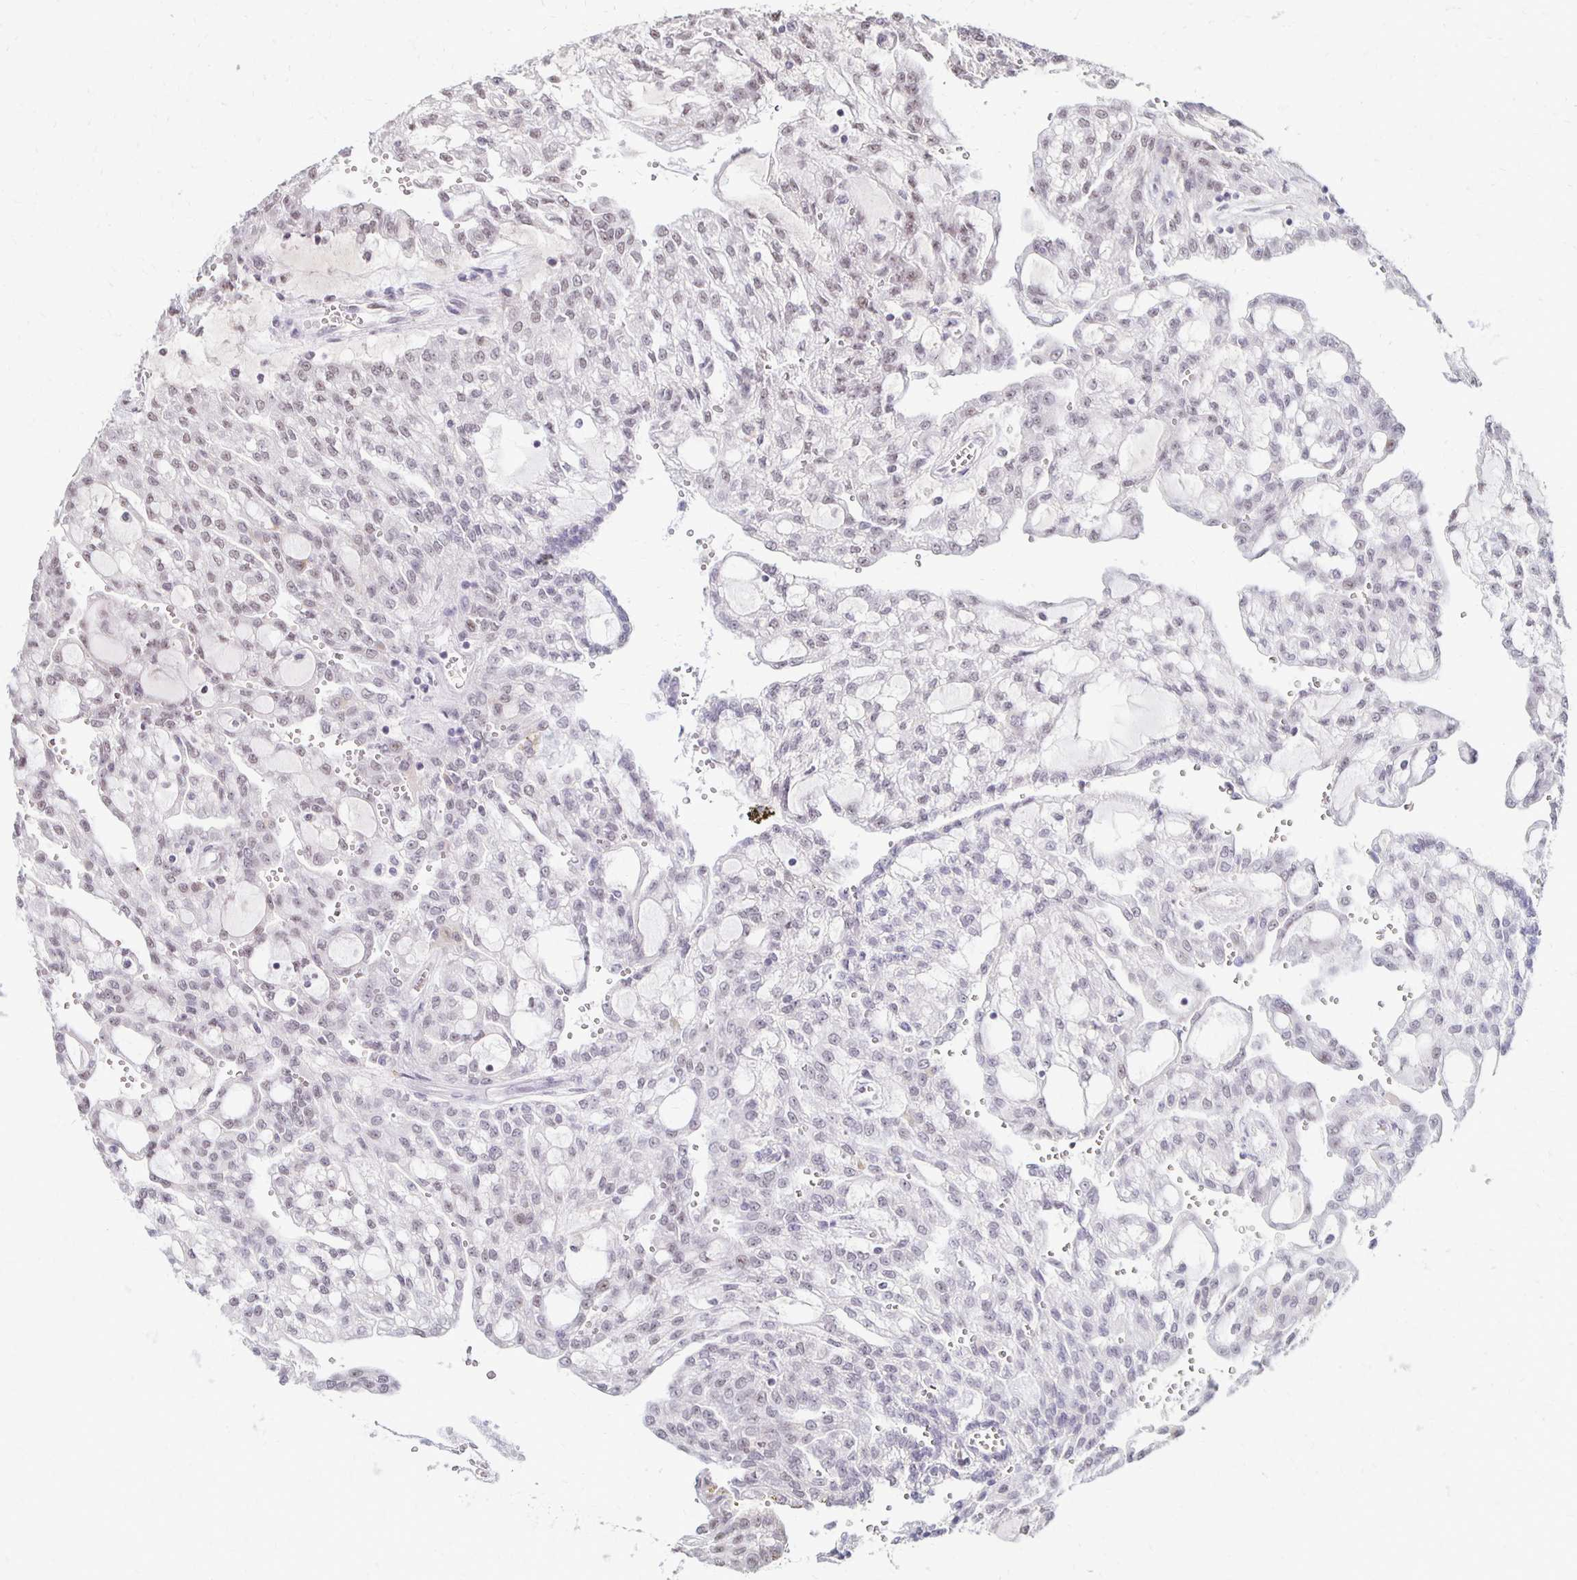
{"staining": {"intensity": "weak", "quantity": "<25%", "location": "nuclear"}, "tissue": "renal cancer", "cell_type": "Tumor cells", "image_type": "cancer", "snomed": [{"axis": "morphology", "description": "Adenocarcinoma, NOS"}, {"axis": "topography", "description": "Kidney"}], "caption": "Tumor cells are negative for protein expression in human renal adenocarcinoma.", "gene": "DAGLA", "patient": {"sex": "male", "age": 63}}